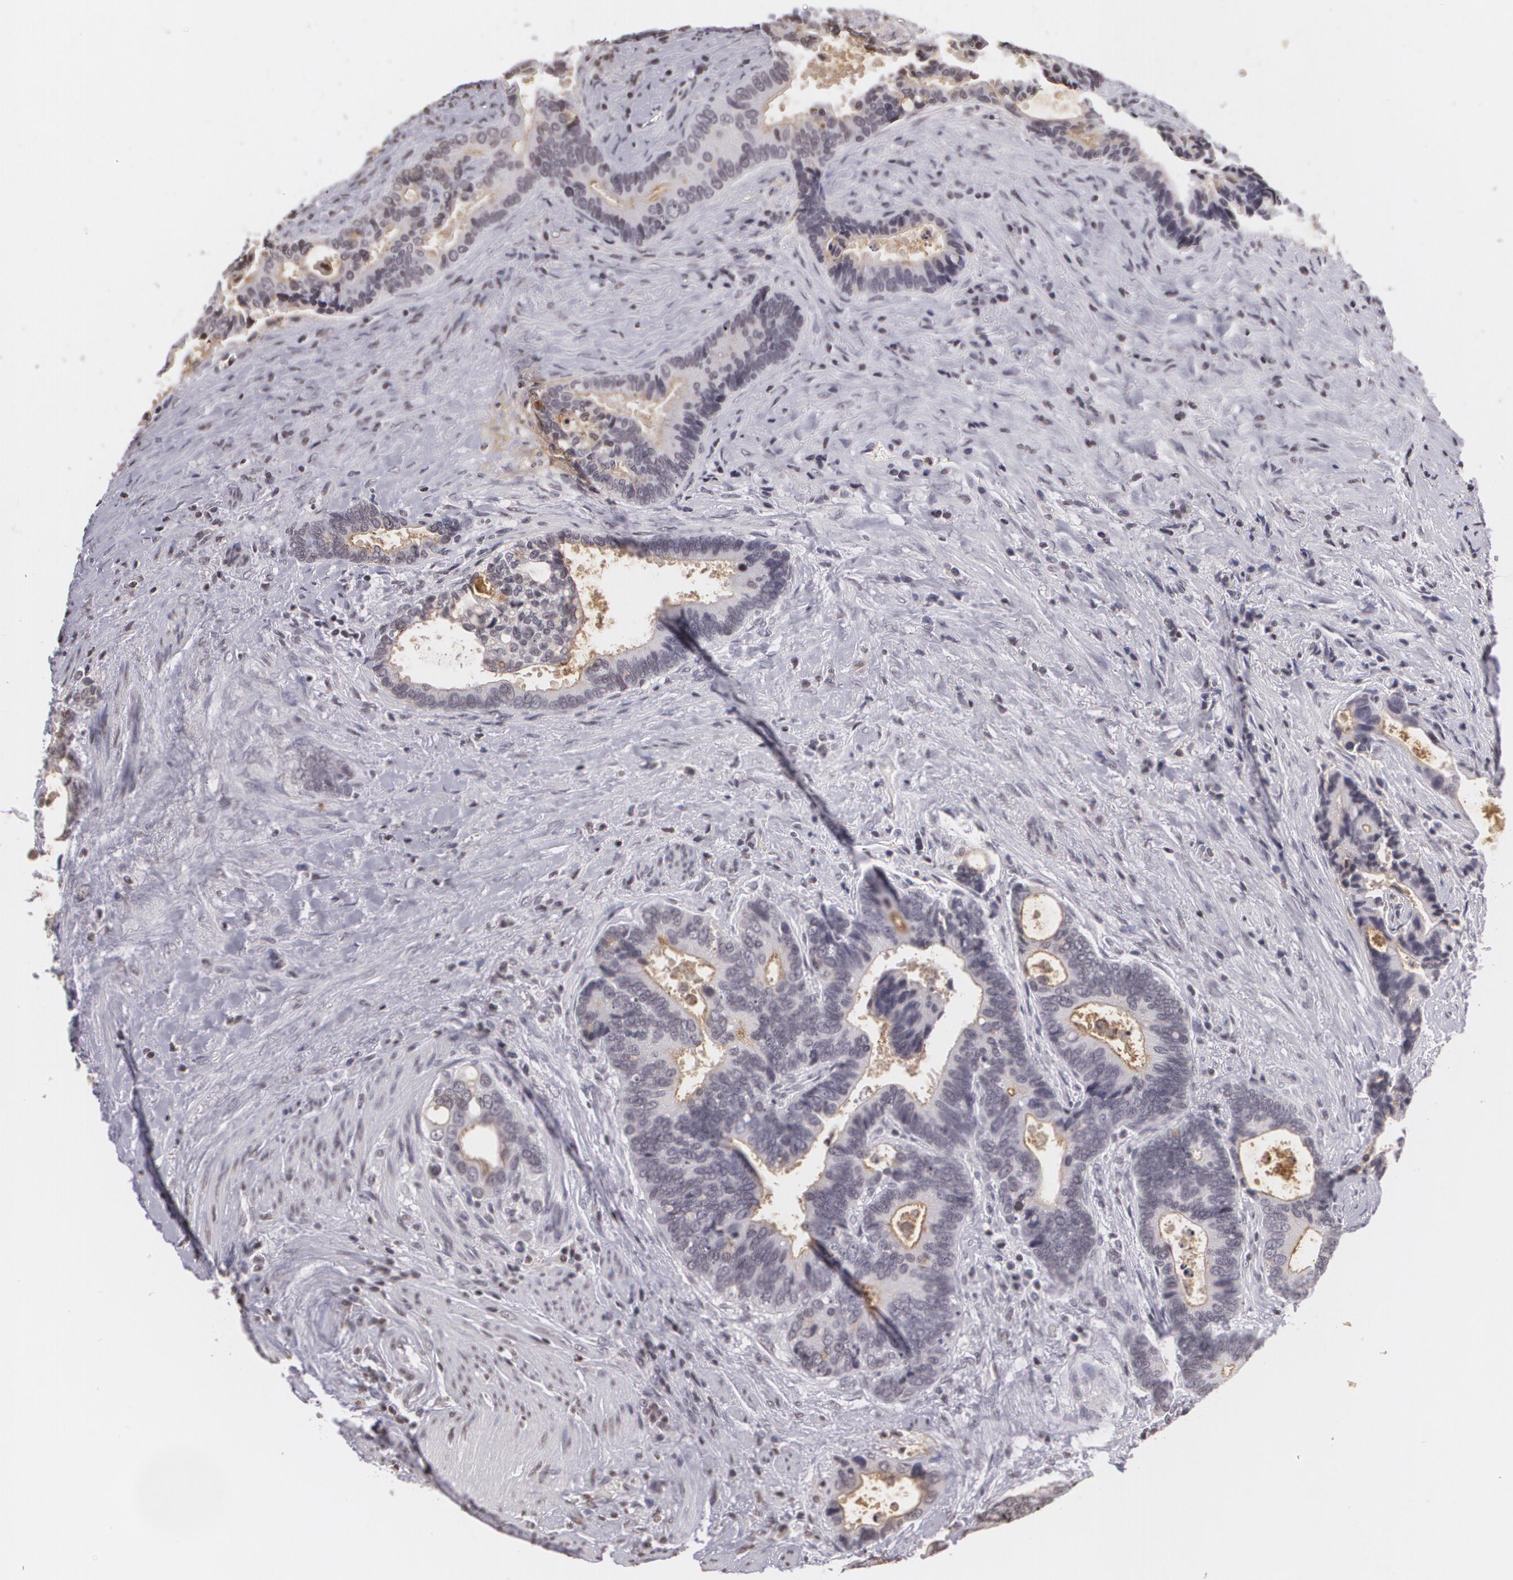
{"staining": {"intensity": "negative", "quantity": "none", "location": "none"}, "tissue": "colorectal cancer", "cell_type": "Tumor cells", "image_type": "cancer", "snomed": [{"axis": "morphology", "description": "Adenocarcinoma, NOS"}, {"axis": "topography", "description": "Rectum"}], "caption": "The micrograph demonstrates no significant expression in tumor cells of adenocarcinoma (colorectal).", "gene": "MUC1", "patient": {"sex": "female", "age": 67}}